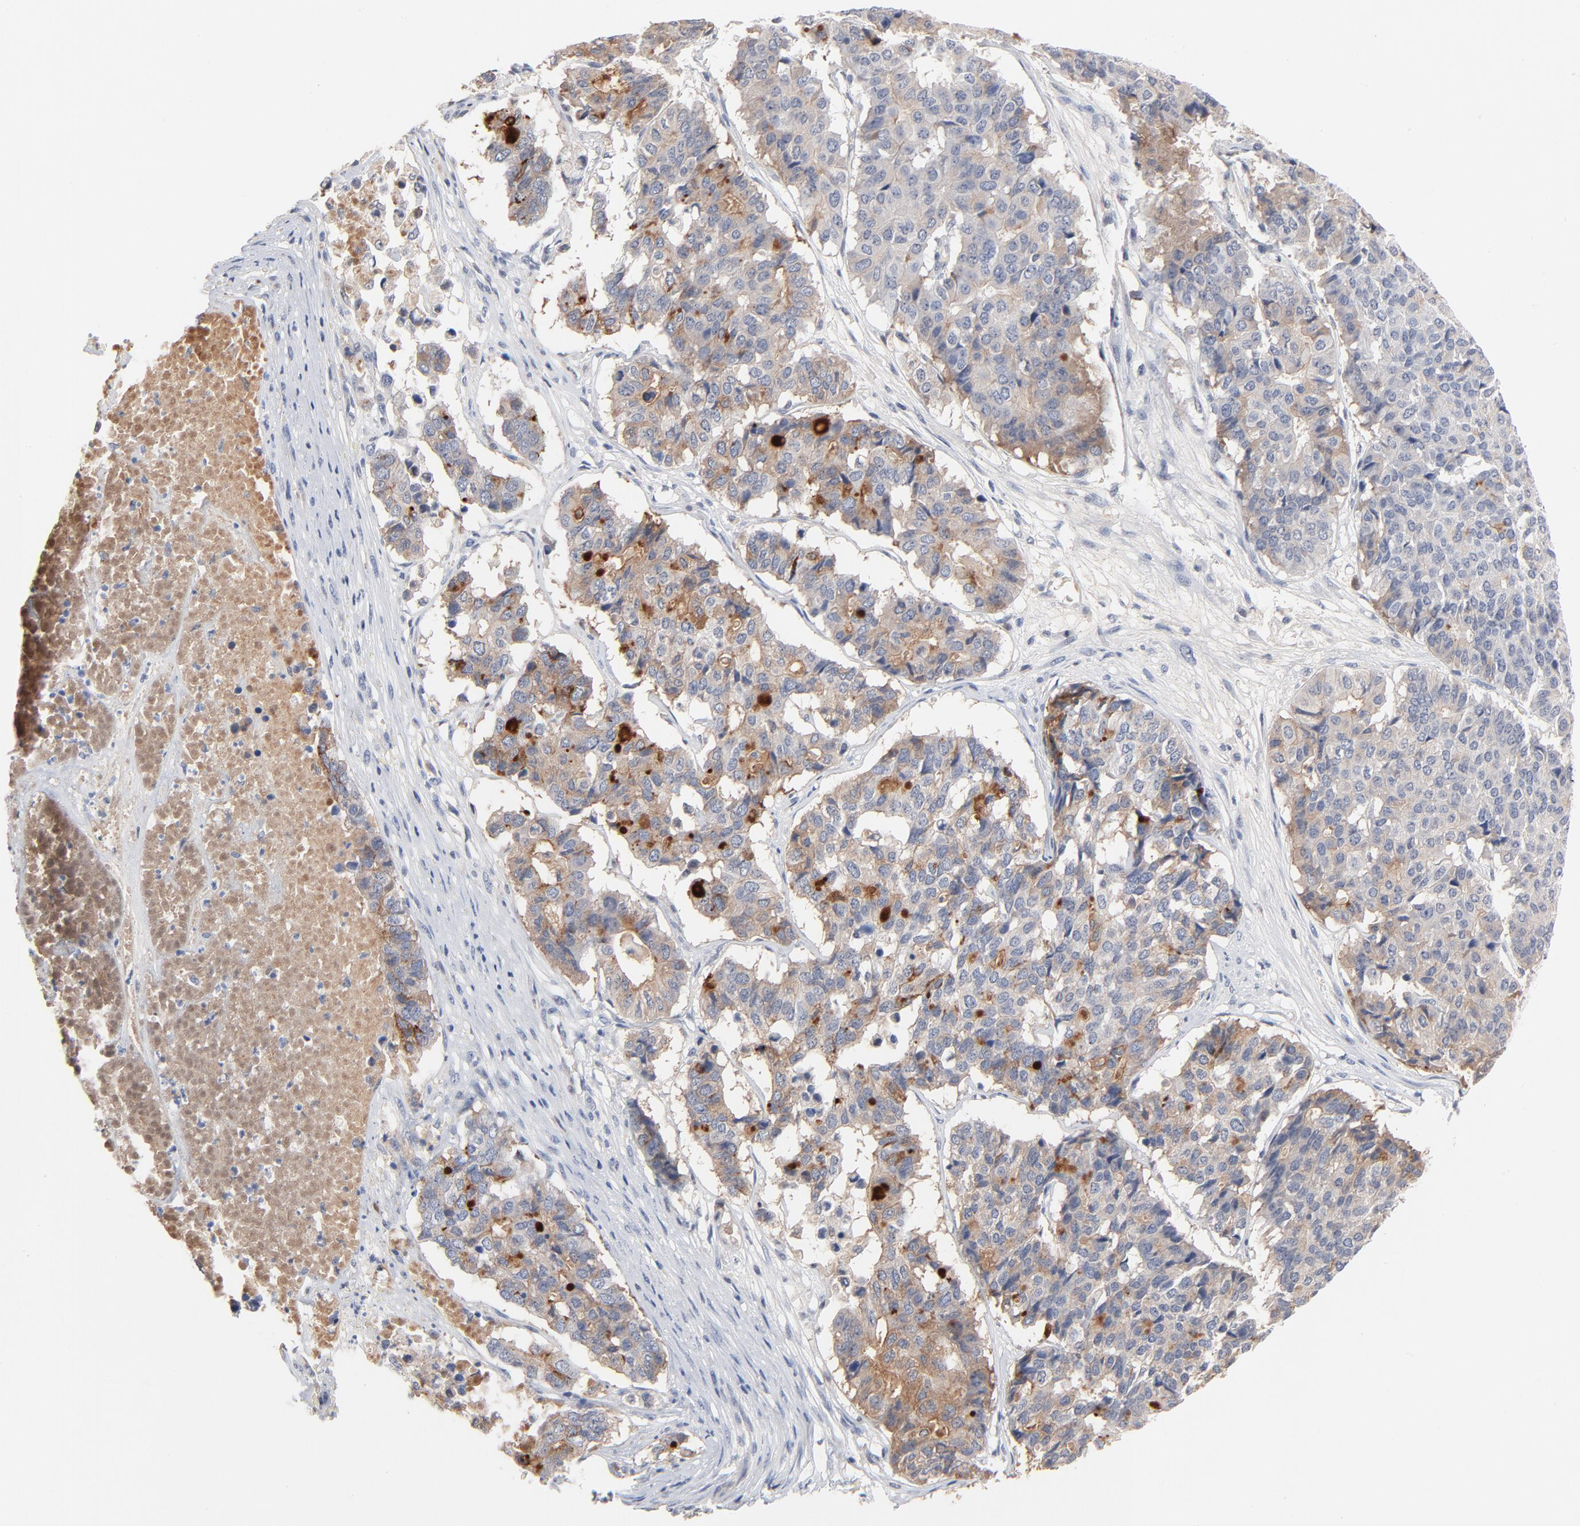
{"staining": {"intensity": "moderate", "quantity": "25%-75%", "location": "cytoplasmic/membranous"}, "tissue": "pancreatic cancer", "cell_type": "Tumor cells", "image_type": "cancer", "snomed": [{"axis": "morphology", "description": "Adenocarcinoma, NOS"}, {"axis": "topography", "description": "Pancreas"}], "caption": "Human adenocarcinoma (pancreatic) stained with a brown dye reveals moderate cytoplasmic/membranous positive expression in approximately 25%-75% of tumor cells.", "gene": "SERPINA4", "patient": {"sex": "male", "age": 50}}